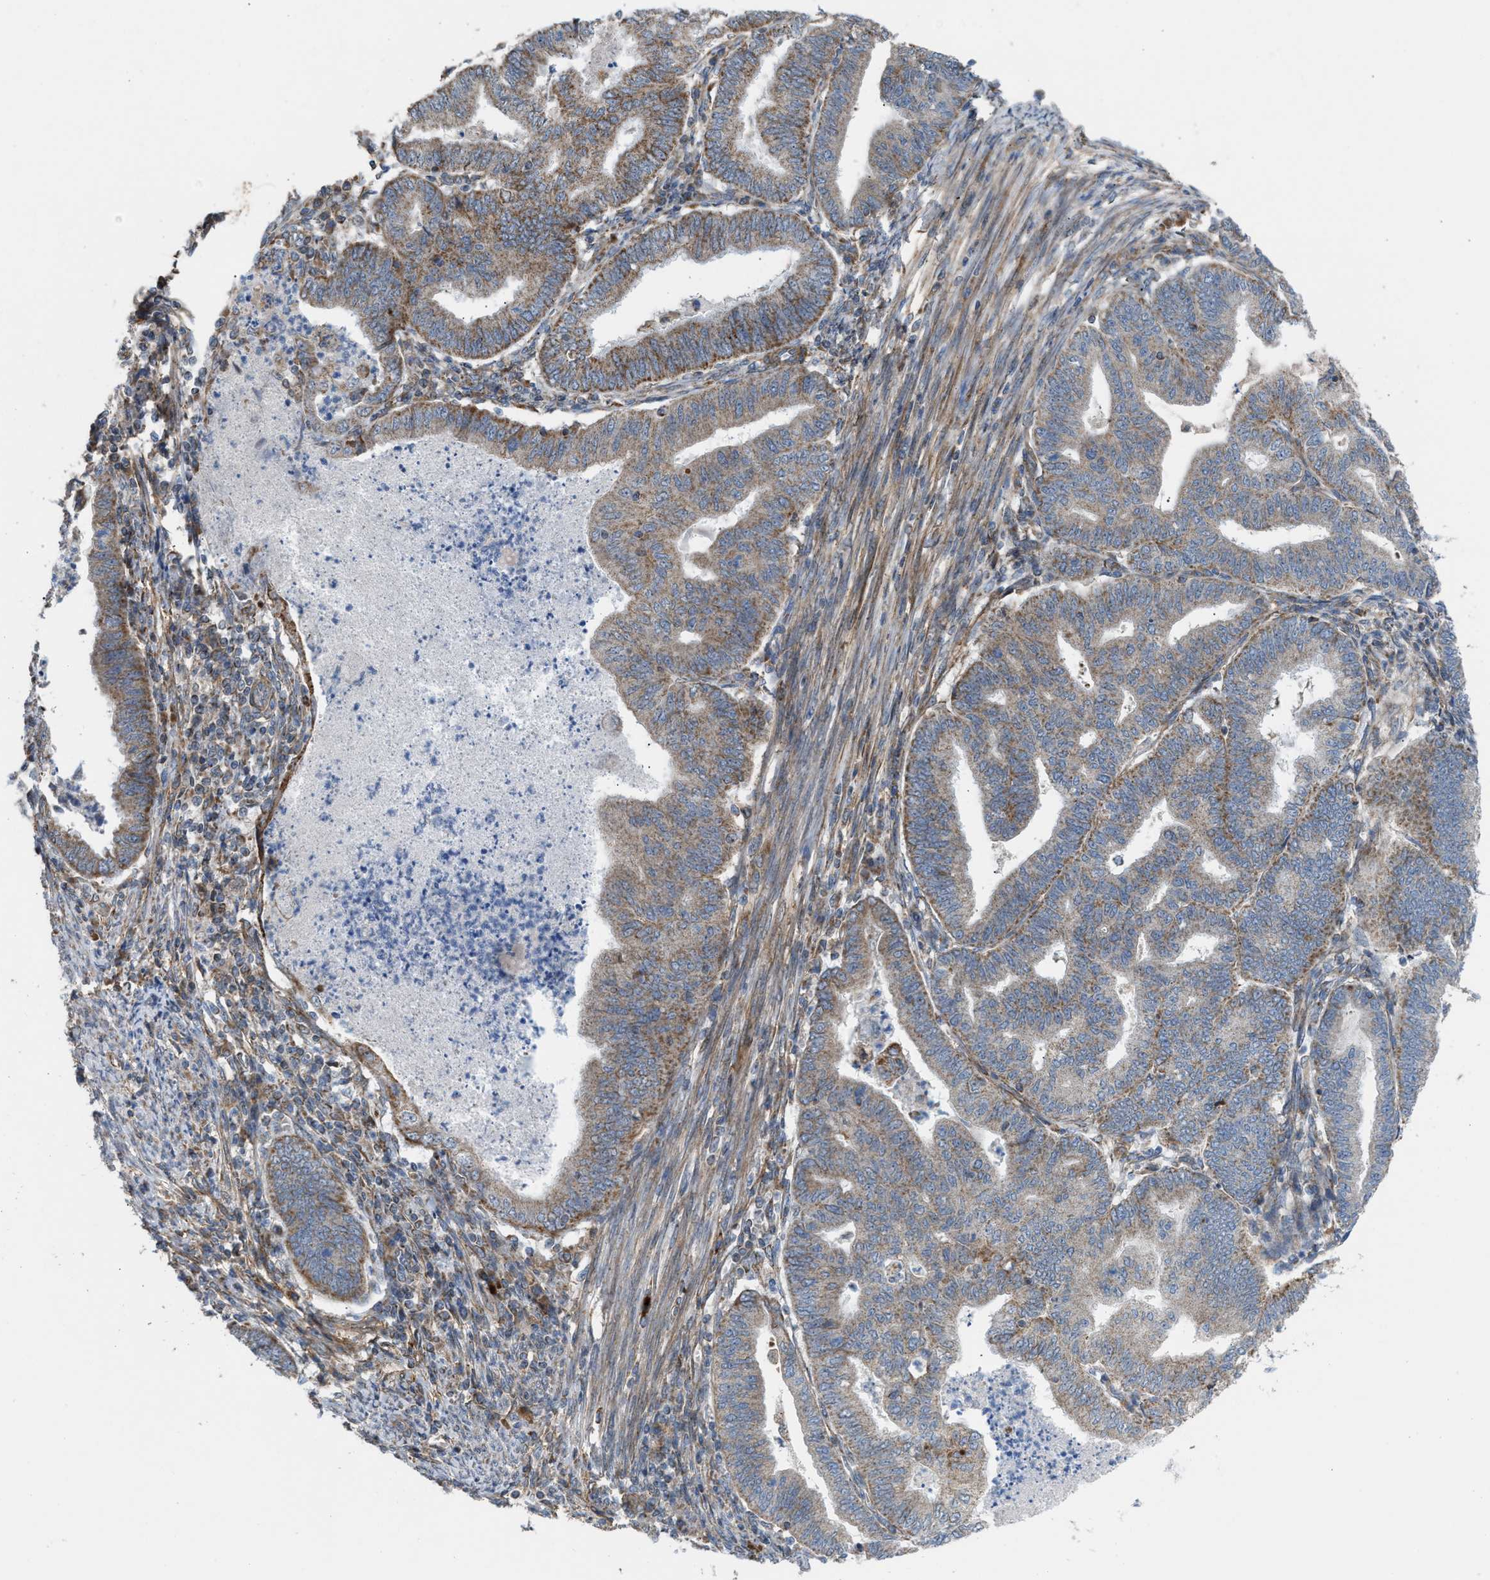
{"staining": {"intensity": "moderate", "quantity": ">75%", "location": "cytoplasmic/membranous"}, "tissue": "endometrial cancer", "cell_type": "Tumor cells", "image_type": "cancer", "snomed": [{"axis": "morphology", "description": "Polyp, NOS"}, {"axis": "morphology", "description": "Adenocarcinoma, NOS"}, {"axis": "morphology", "description": "Adenoma, NOS"}, {"axis": "topography", "description": "Endometrium"}], "caption": "This is an image of IHC staining of endometrial cancer, which shows moderate staining in the cytoplasmic/membranous of tumor cells.", "gene": "SLC10A3", "patient": {"sex": "female", "age": 79}}